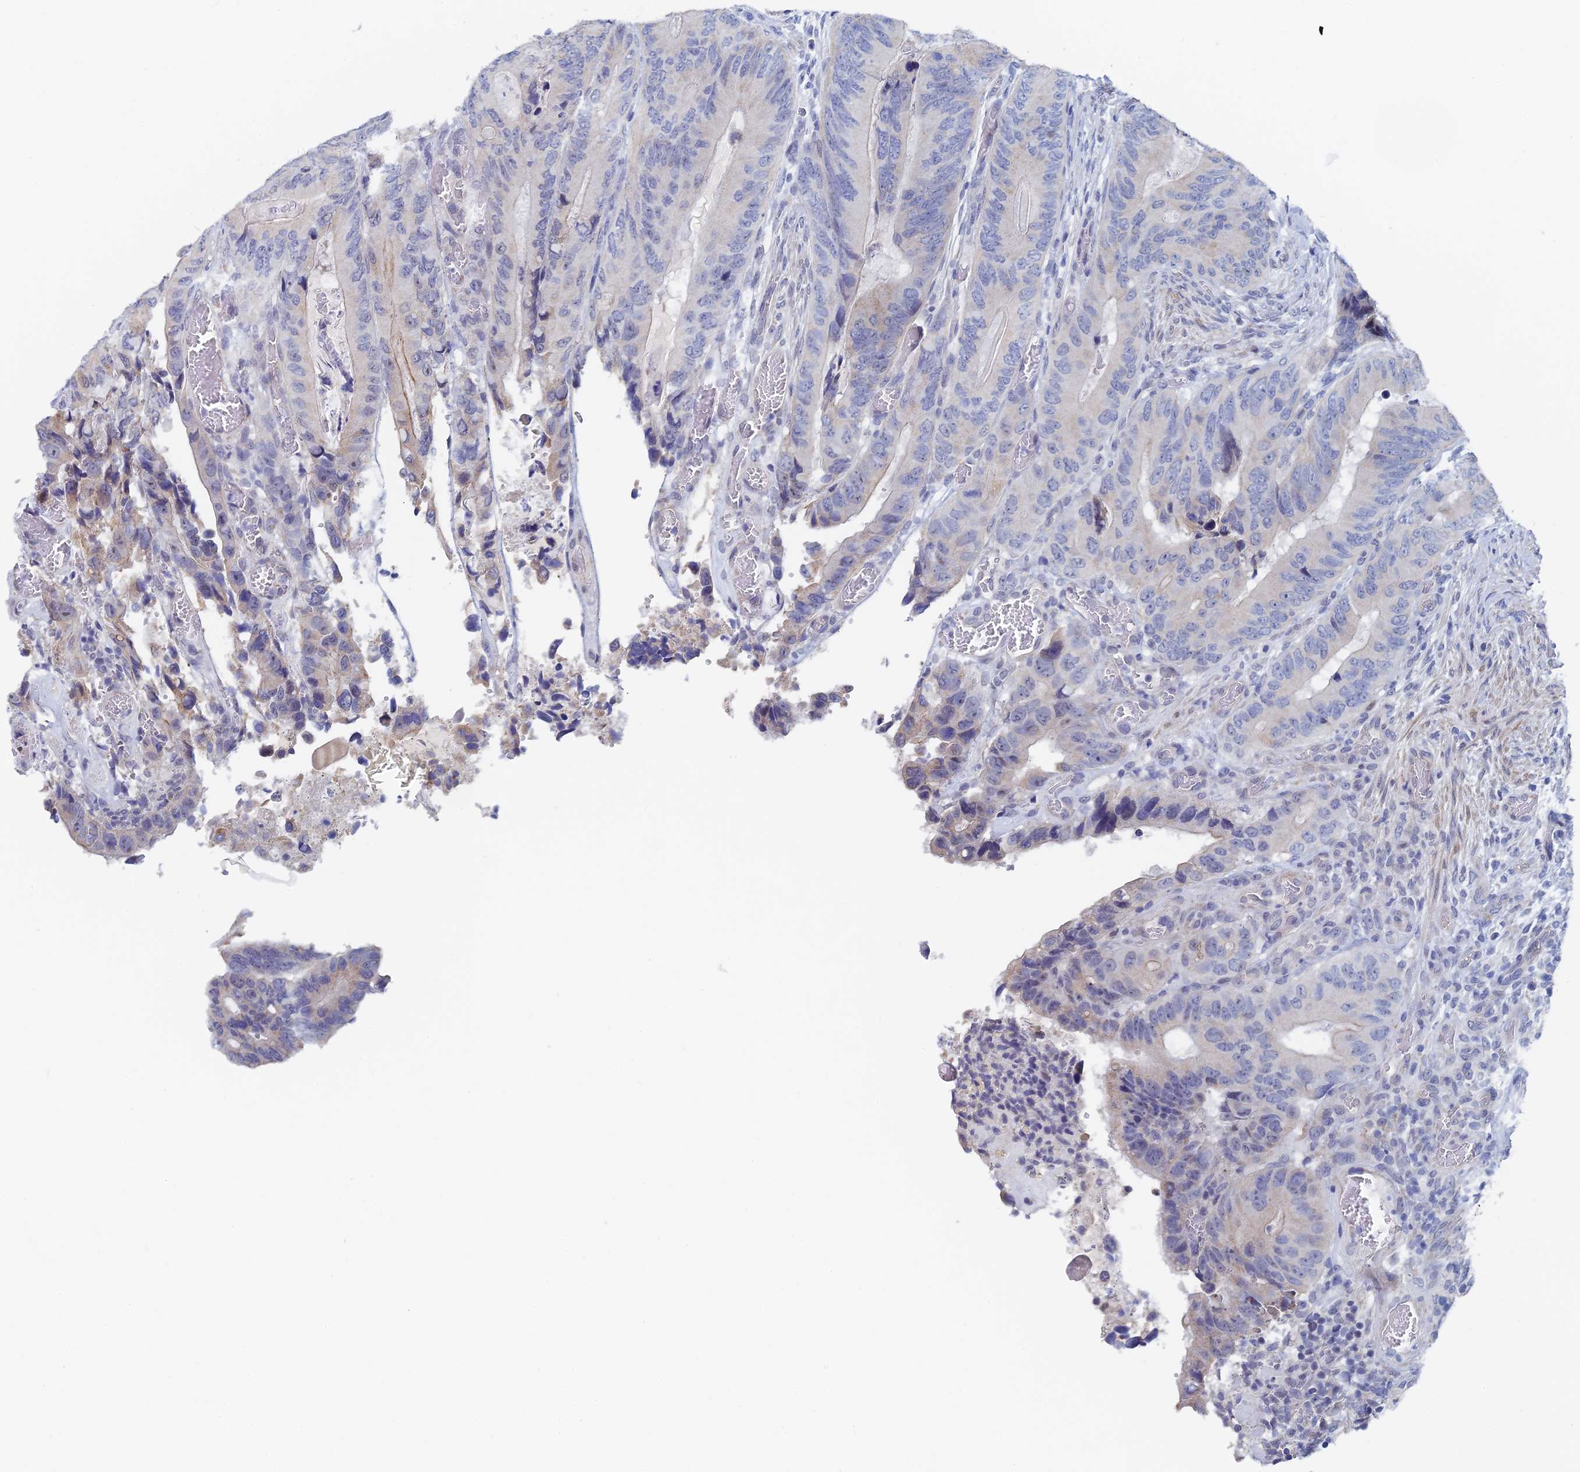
{"staining": {"intensity": "weak", "quantity": "<25%", "location": "cytoplasmic/membranous"}, "tissue": "colorectal cancer", "cell_type": "Tumor cells", "image_type": "cancer", "snomed": [{"axis": "morphology", "description": "Adenocarcinoma, NOS"}, {"axis": "topography", "description": "Colon"}], "caption": "Tumor cells show no significant protein staining in adenocarcinoma (colorectal).", "gene": "GMNC", "patient": {"sex": "male", "age": 84}}